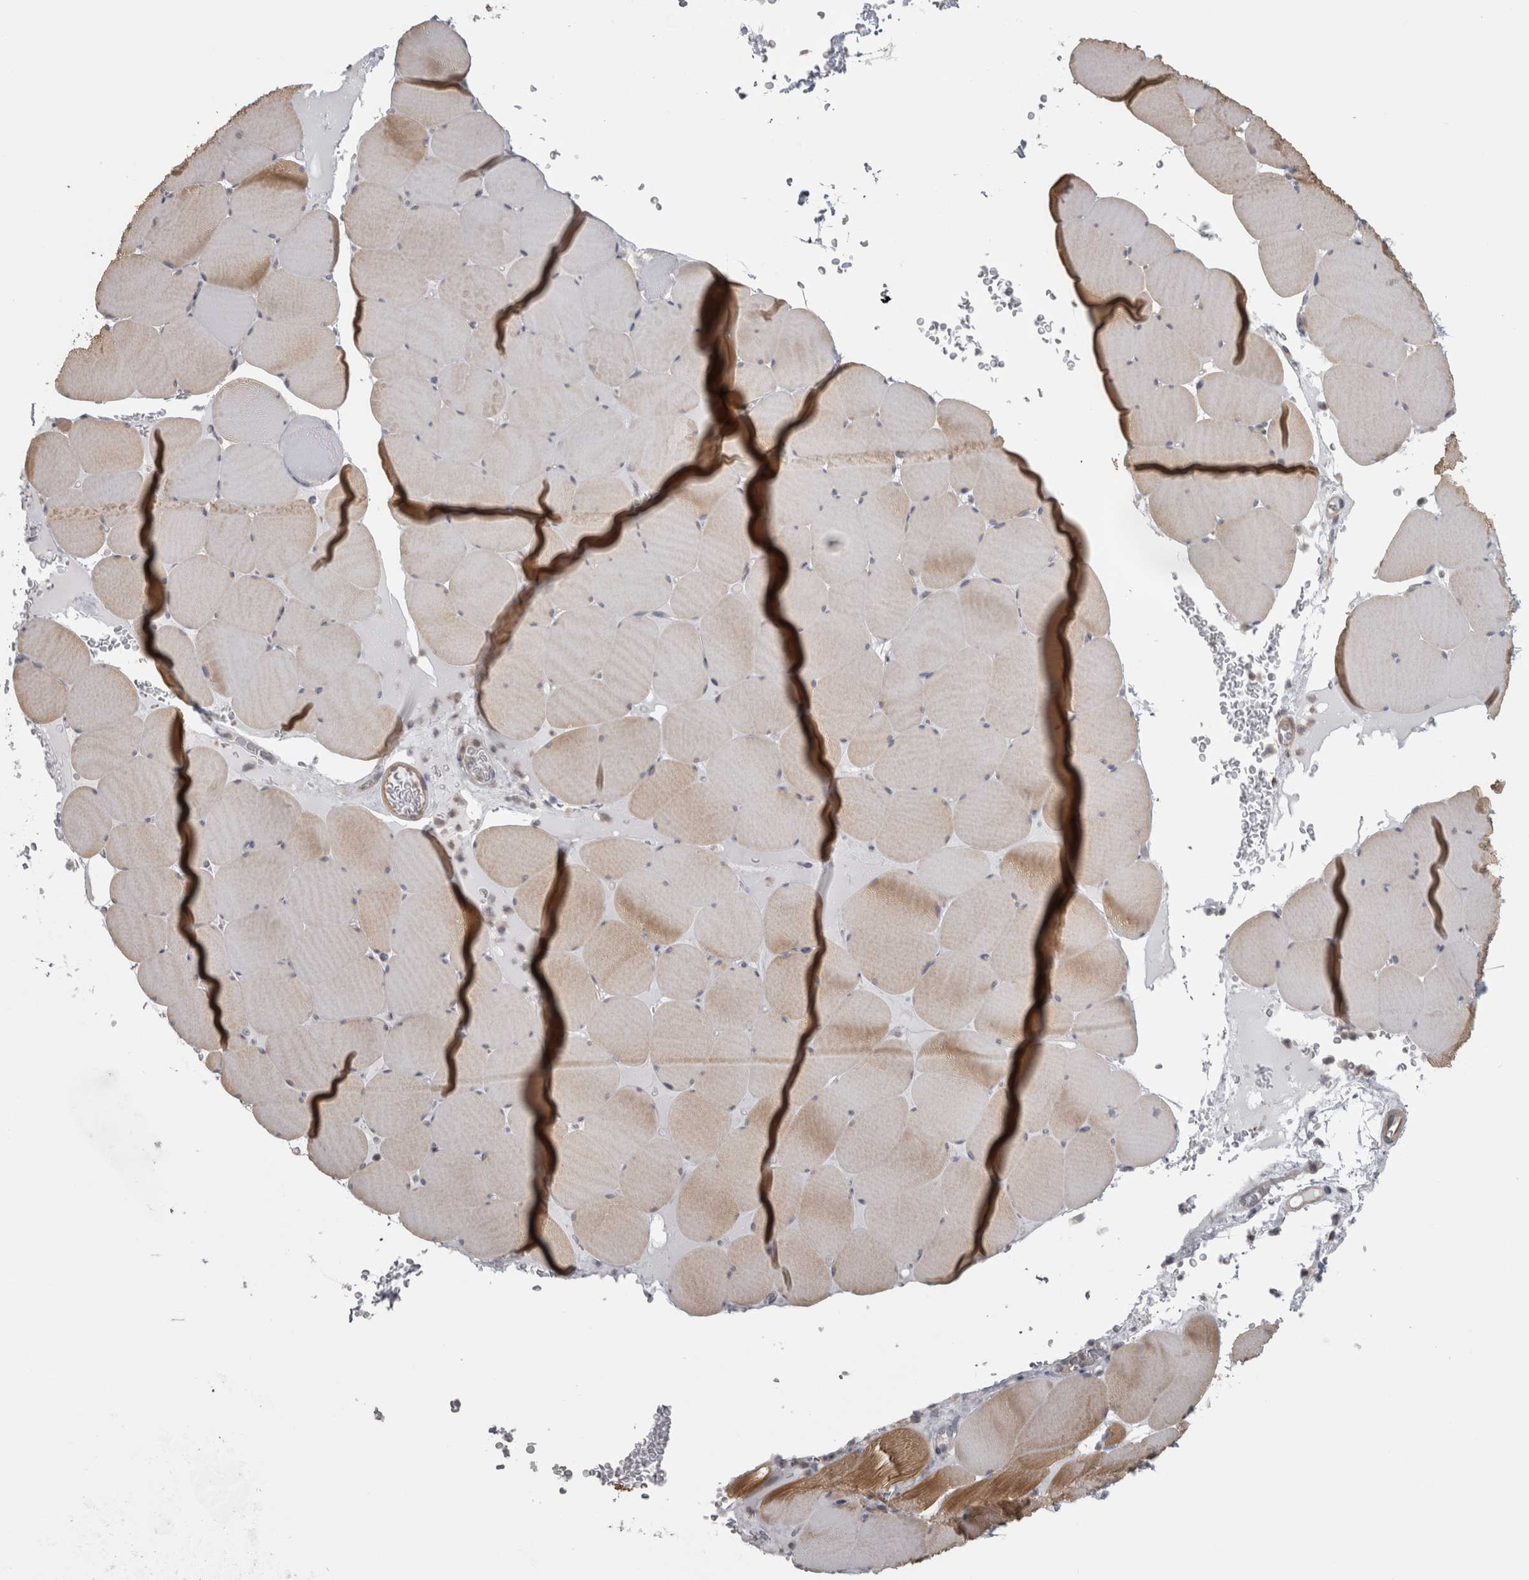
{"staining": {"intensity": "moderate", "quantity": "25%-75%", "location": "cytoplasmic/membranous"}, "tissue": "skeletal muscle", "cell_type": "Myocytes", "image_type": "normal", "snomed": [{"axis": "morphology", "description": "Normal tissue, NOS"}, {"axis": "topography", "description": "Skeletal muscle"}], "caption": "Skeletal muscle stained with DAB immunohistochemistry (IHC) displays medium levels of moderate cytoplasmic/membranous positivity in about 25%-75% of myocytes.", "gene": "PPP1R12B", "patient": {"sex": "male", "age": 62}}